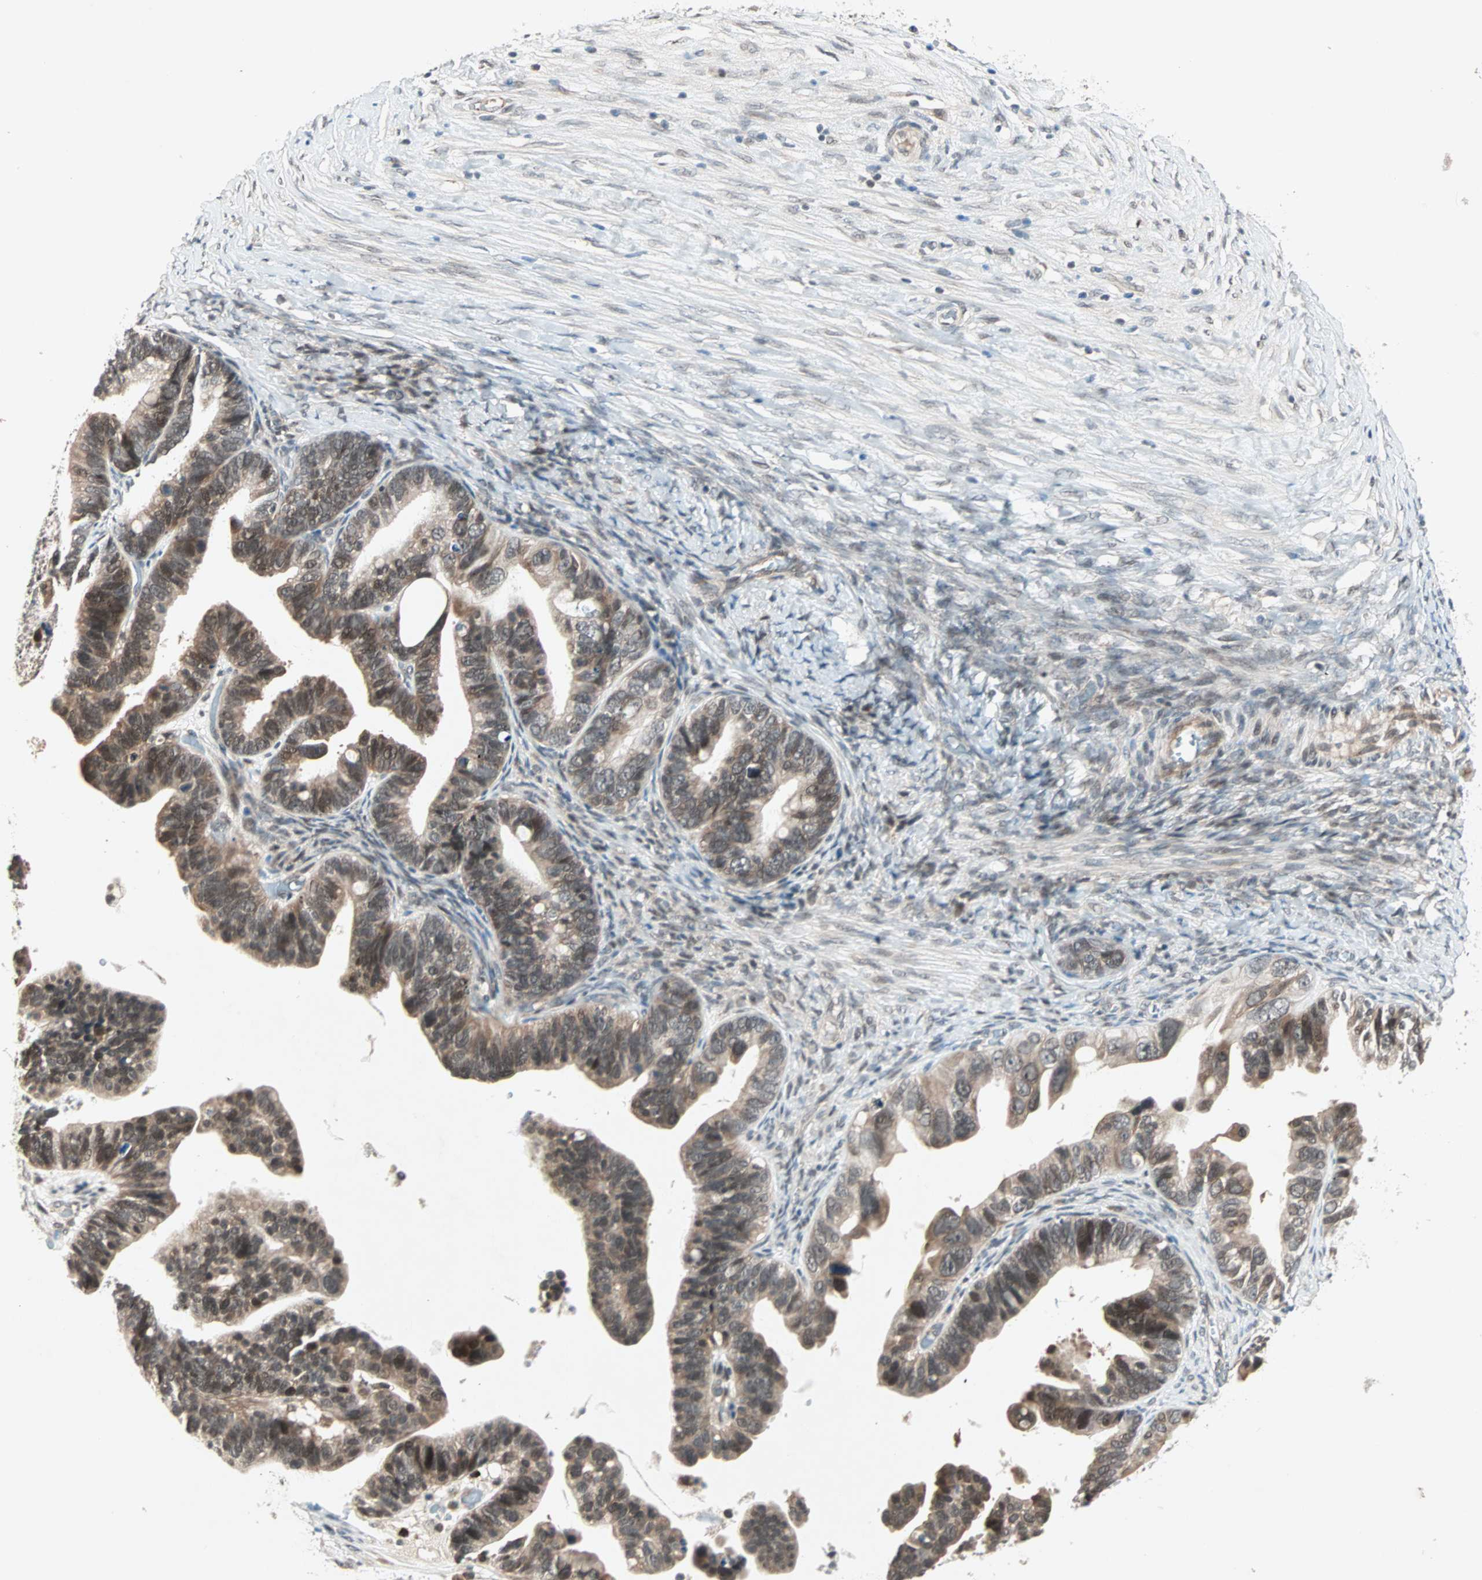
{"staining": {"intensity": "moderate", "quantity": ">75%", "location": "cytoplasmic/membranous,nuclear"}, "tissue": "ovarian cancer", "cell_type": "Tumor cells", "image_type": "cancer", "snomed": [{"axis": "morphology", "description": "Cystadenocarcinoma, serous, NOS"}, {"axis": "topography", "description": "Ovary"}], "caption": "Brown immunohistochemical staining in serous cystadenocarcinoma (ovarian) exhibits moderate cytoplasmic/membranous and nuclear expression in approximately >75% of tumor cells.", "gene": "PGBD1", "patient": {"sex": "female", "age": 56}}